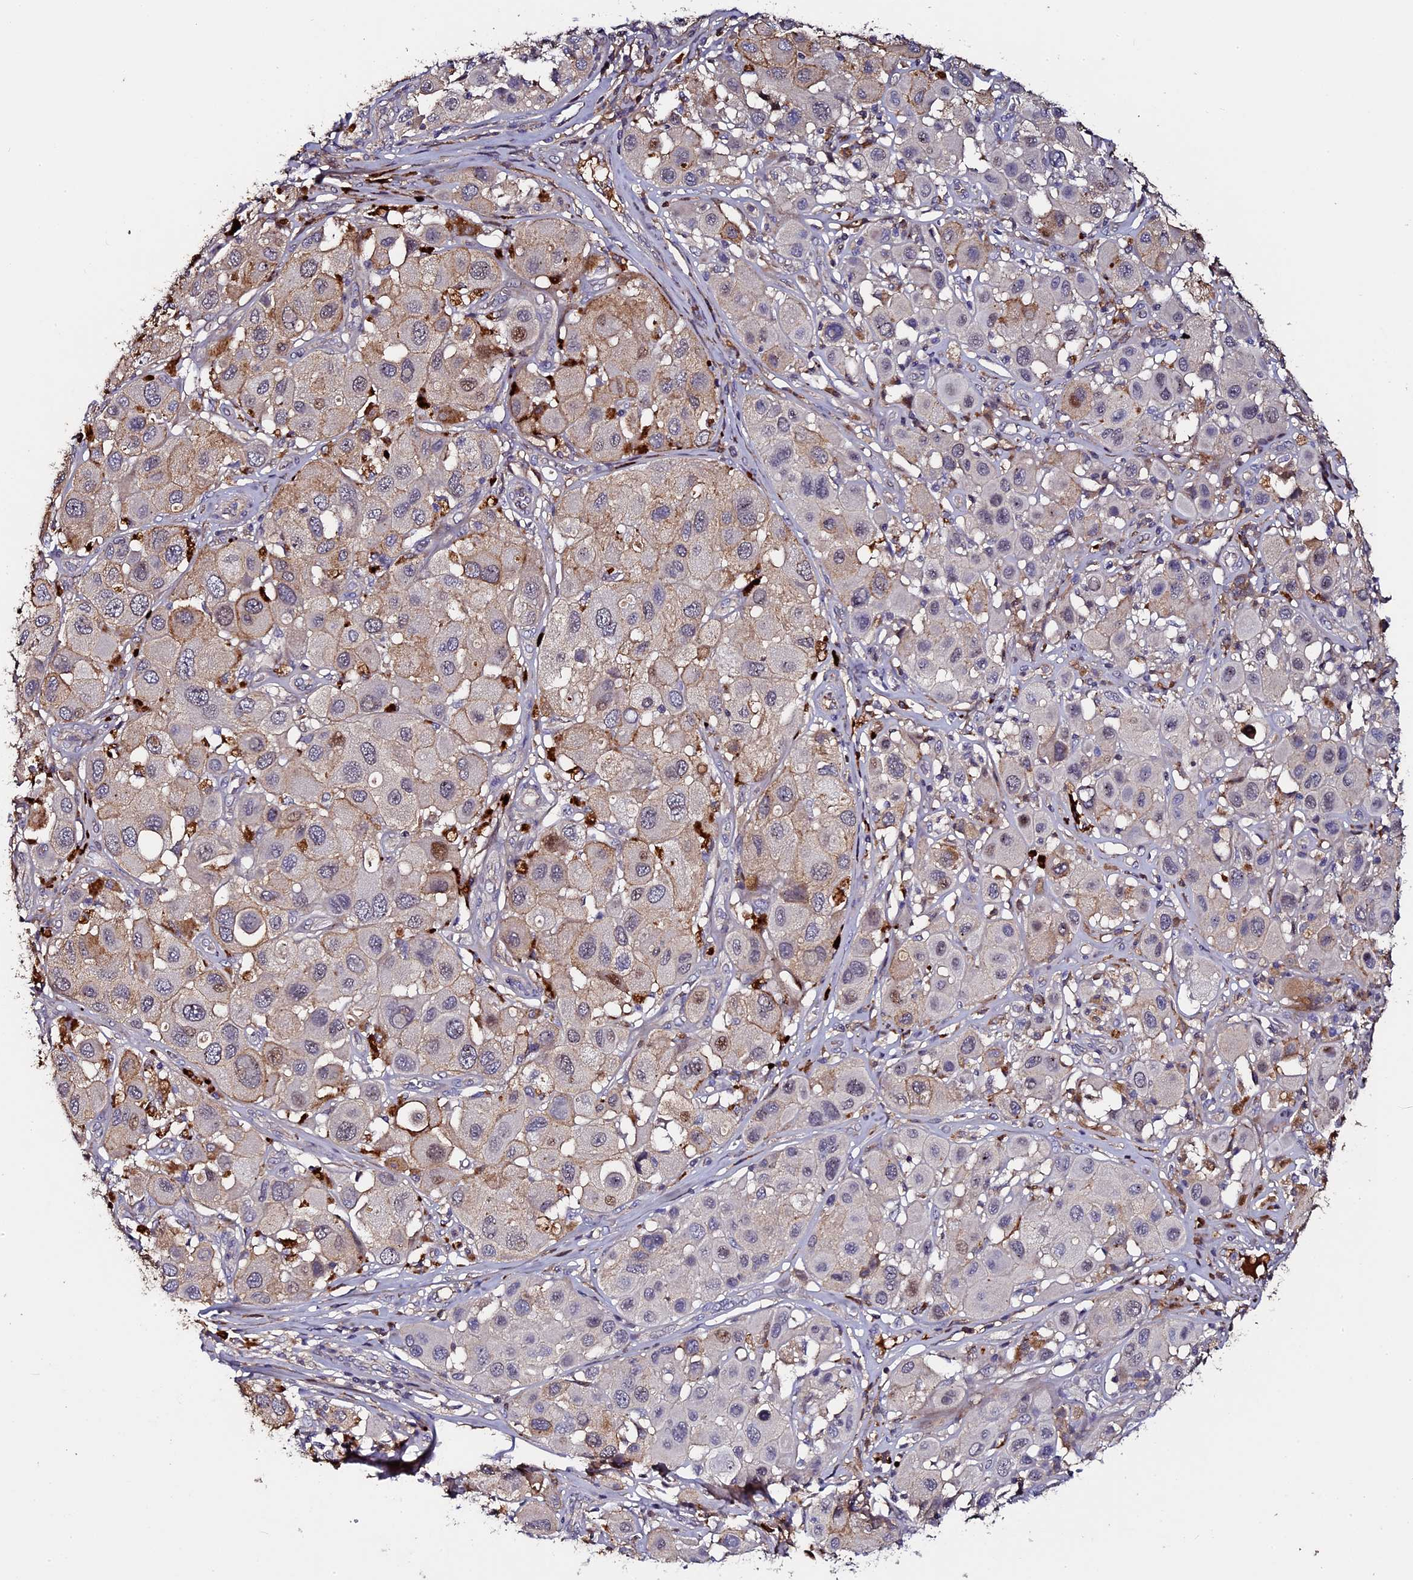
{"staining": {"intensity": "weak", "quantity": "<25%", "location": "nuclear"}, "tissue": "melanoma", "cell_type": "Tumor cells", "image_type": "cancer", "snomed": [{"axis": "morphology", "description": "Malignant melanoma, Metastatic site"}, {"axis": "topography", "description": "Skin"}], "caption": "Tumor cells are negative for protein expression in human malignant melanoma (metastatic site). The staining is performed using DAB (3,3'-diaminobenzidine) brown chromogen with nuclei counter-stained in using hematoxylin.", "gene": "LYG2", "patient": {"sex": "male", "age": 41}}